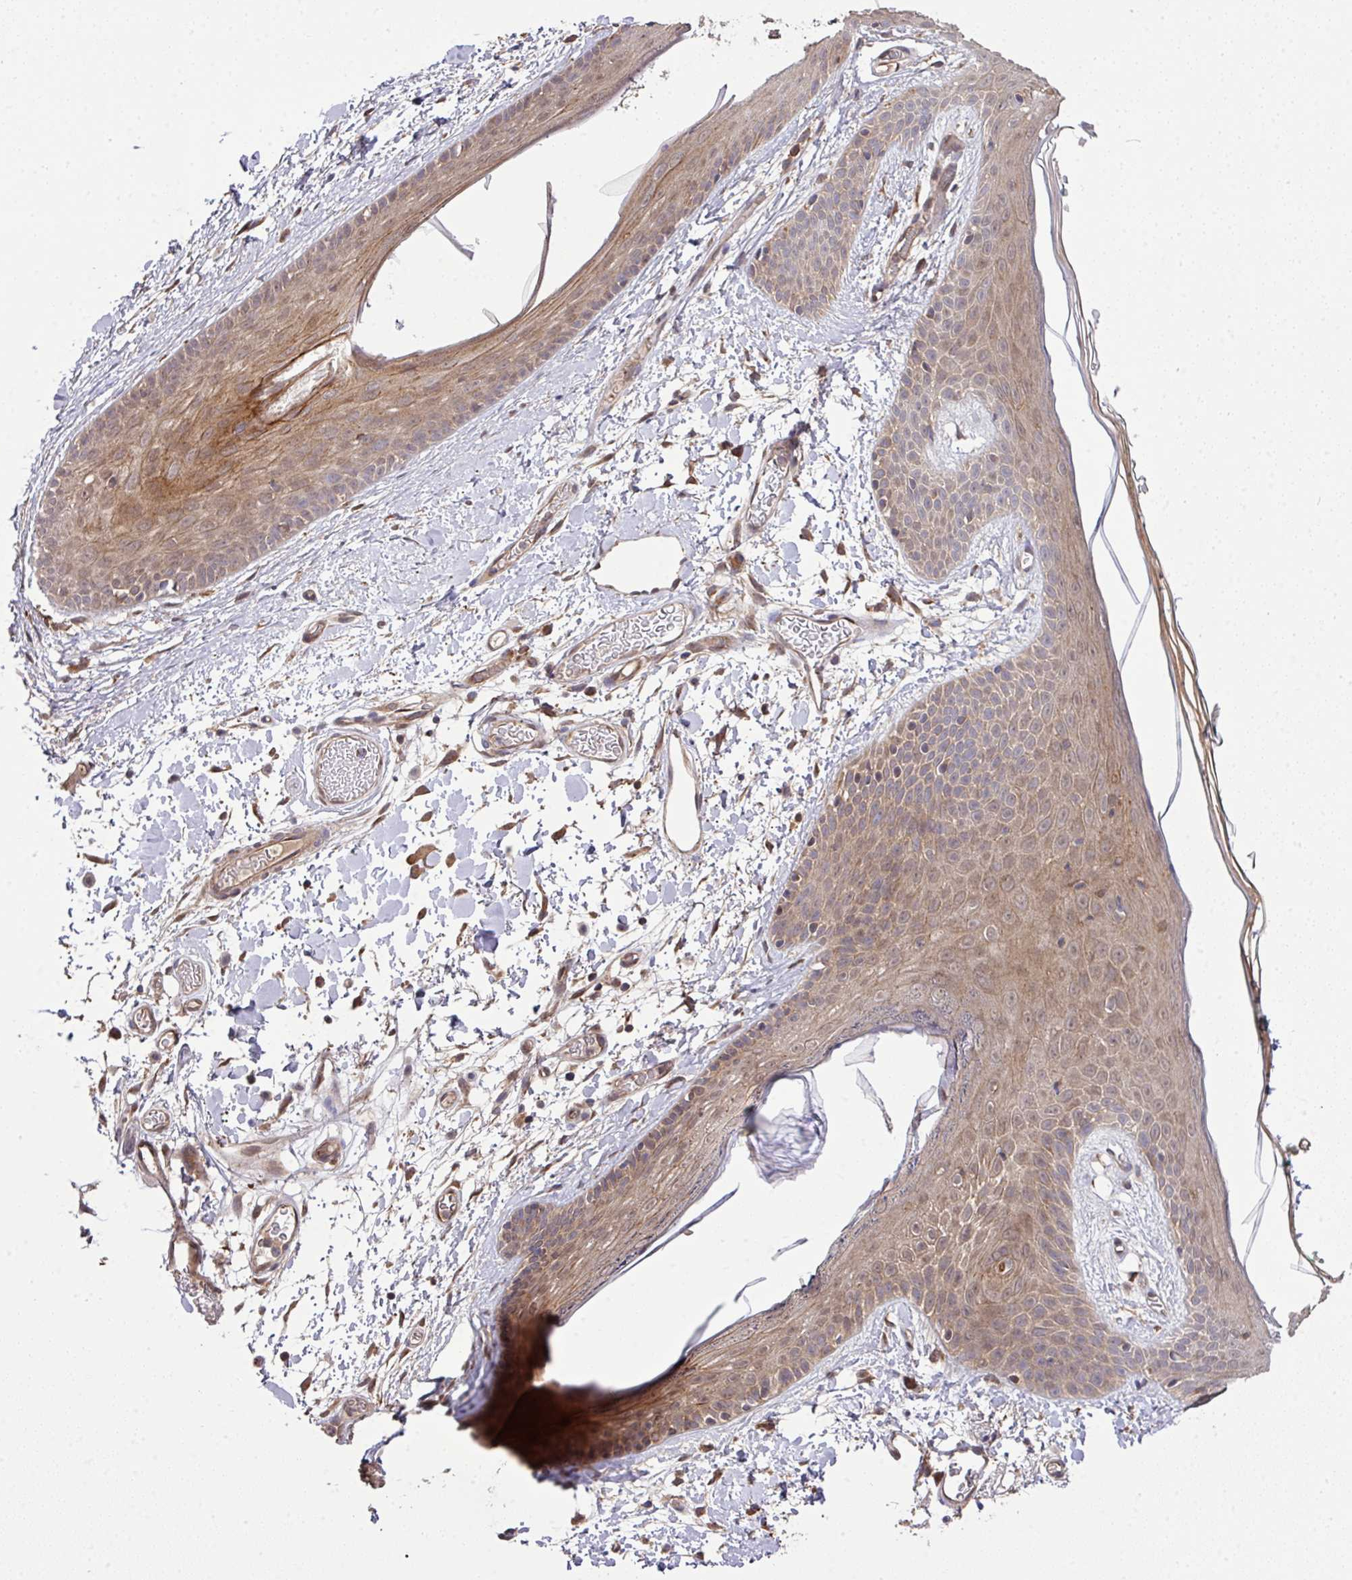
{"staining": {"intensity": "moderate", "quantity": "25%-75%", "location": "cytoplasmic/membranous"}, "tissue": "skin", "cell_type": "Fibroblasts", "image_type": "normal", "snomed": [{"axis": "morphology", "description": "Normal tissue, NOS"}, {"axis": "topography", "description": "Skin"}], "caption": "This is an image of IHC staining of benign skin, which shows moderate expression in the cytoplasmic/membranous of fibroblasts.", "gene": "ARPIN", "patient": {"sex": "male", "age": 79}}